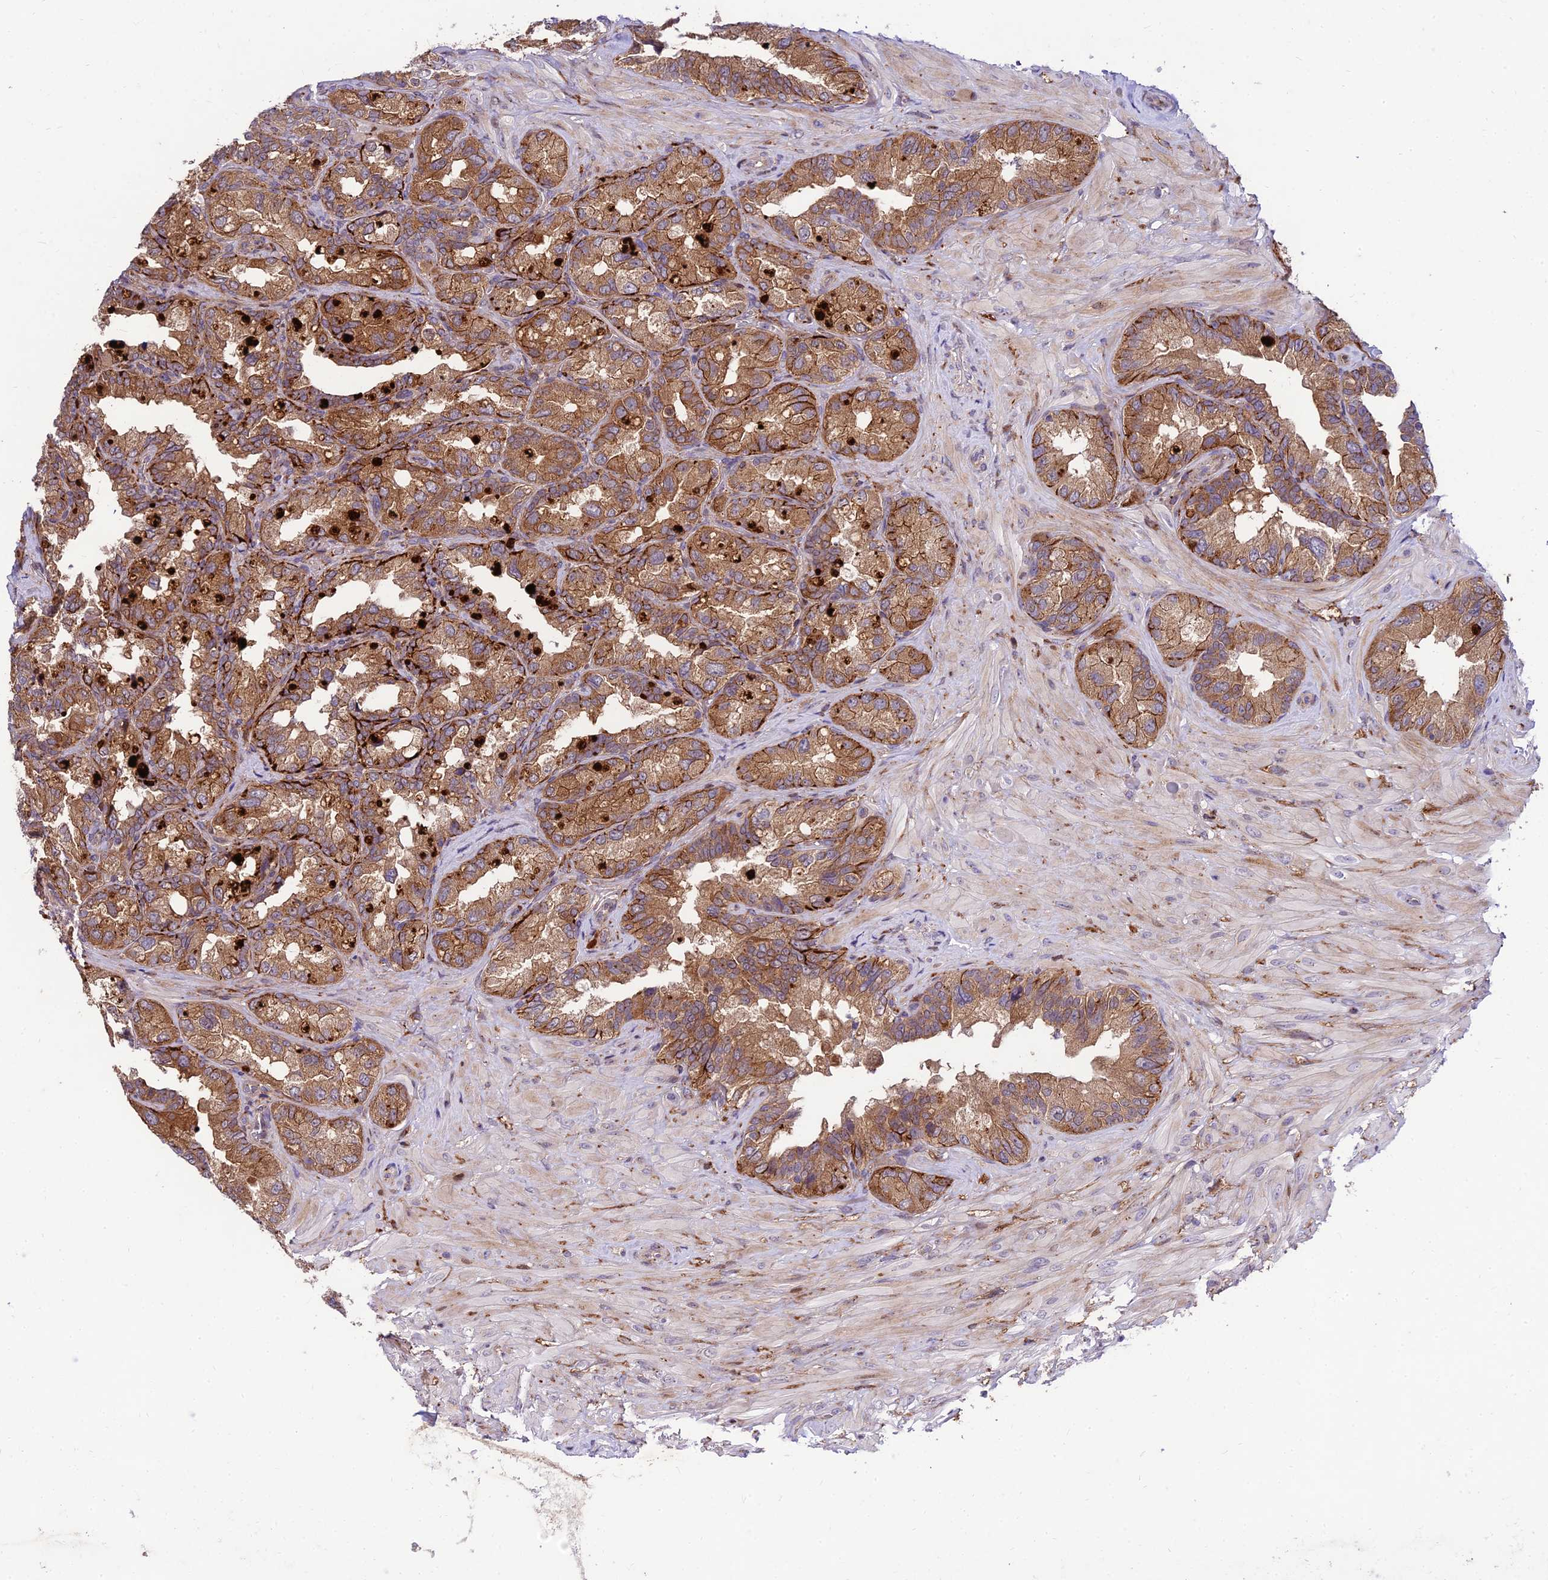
{"staining": {"intensity": "moderate", "quantity": ">75%", "location": "cytoplasmic/membranous"}, "tissue": "seminal vesicle", "cell_type": "Glandular cells", "image_type": "normal", "snomed": [{"axis": "morphology", "description": "Normal tissue, NOS"}, {"axis": "topography", "description": "Seminal veicle"}, {"axis": "topography", "description": "Peripheral nerve tissue"}], "caption": "A brown stain labels moderate cytoplasmic/membranous expression of a protein in glandular cells of unremarkable seminal vesicle. The protein is shown in brown color, while the nuclei are stained blue.", "gene": "MKKS", "patient": {"sex": "male", "age": 67}}